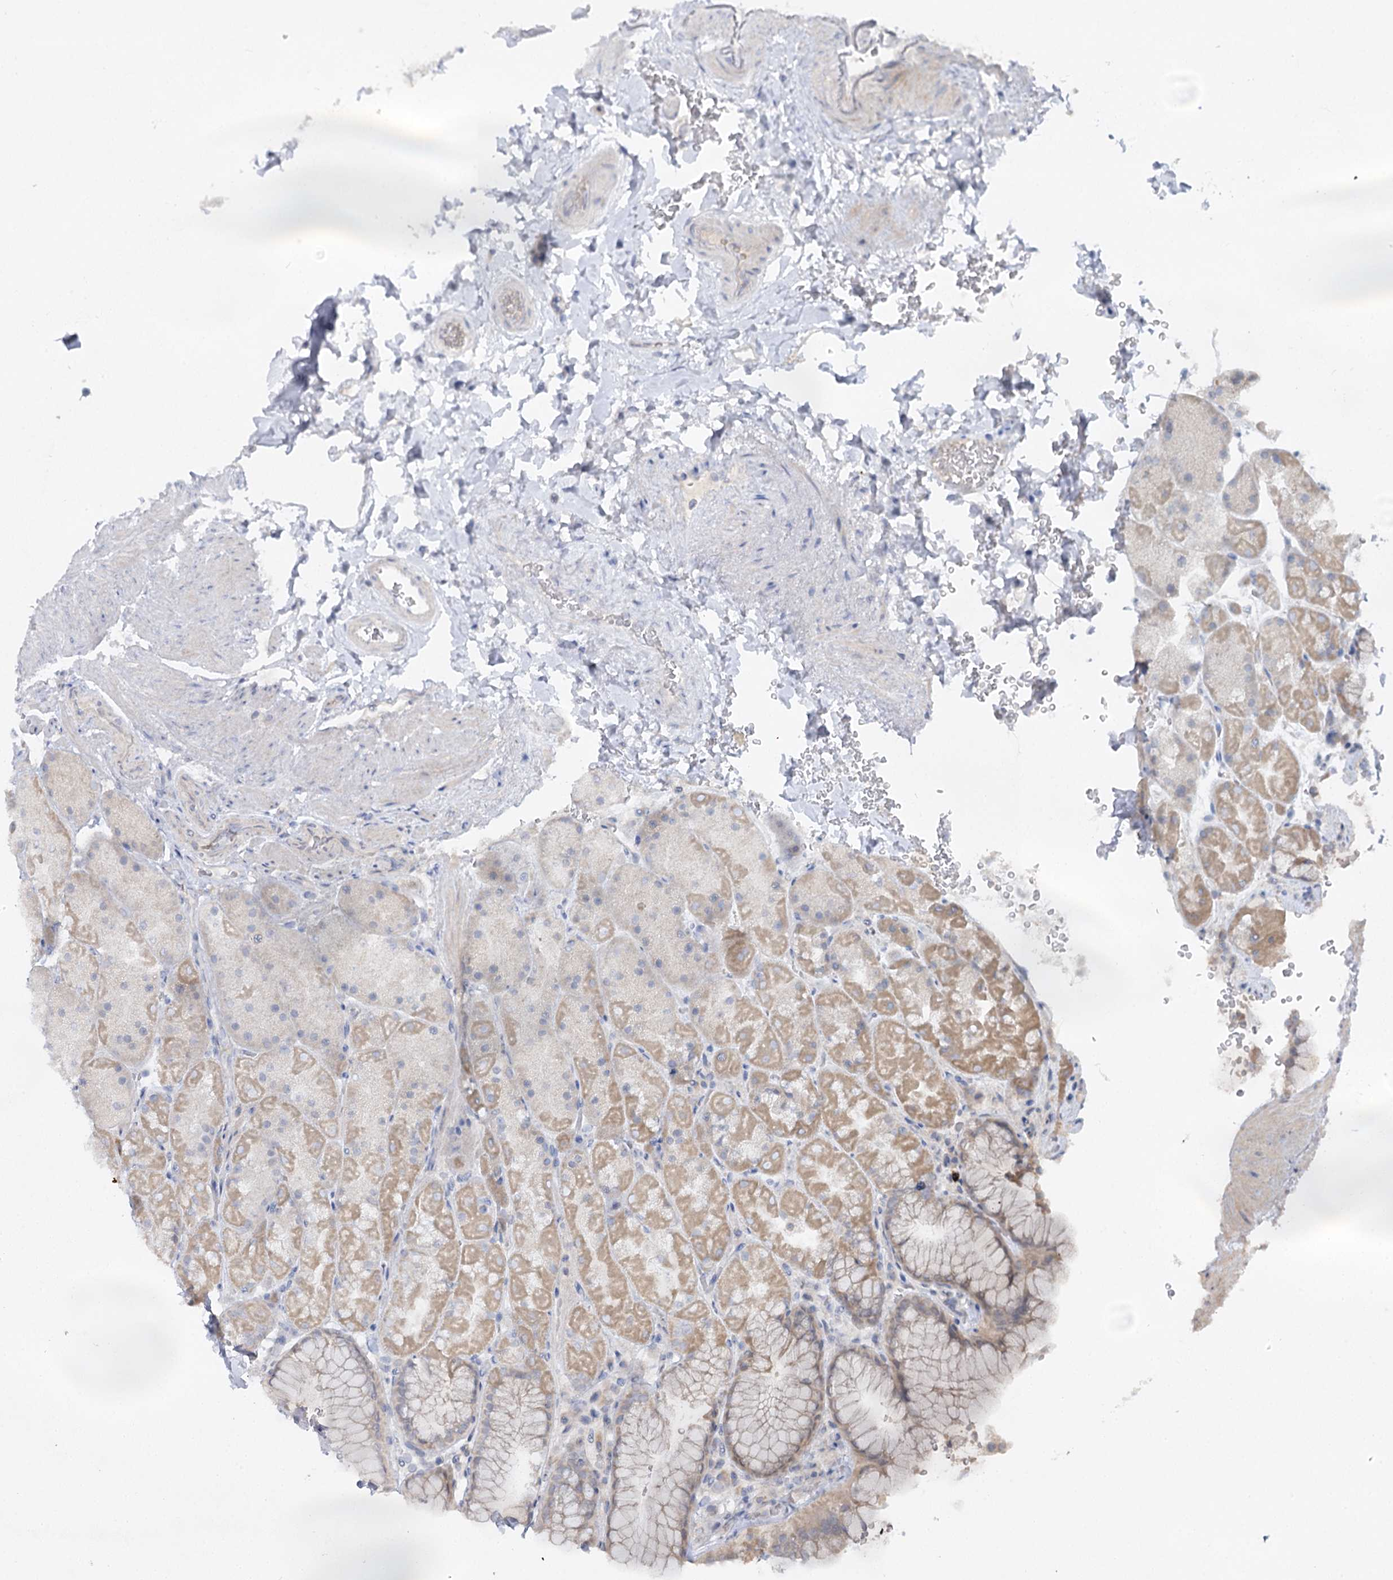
{"staining": {"intensity": "moderate", "quantity": "<25%", "location": "cytoplasmic/membranous"}, "tissue": "stomach", "cell_type": "Glandular cells", "image_type": "normal", "snomed": [{"axis": "morphology", "description": "Normal tissue, NOS"}, {"axis": "topography", "description": "Stomach, upper"}, {"axis": "topography", "description": "Stomach, lower"}], "caption": "Stomach was stained to show a protein in brown. There is low levels of moderate cytoplasmic/membranous expression in about <25% of glandular cells. (IHC, brightfield microscopy, high magnification).", "gene": "KIAA0825", "patient": {"sex": "male", "age": 67}}